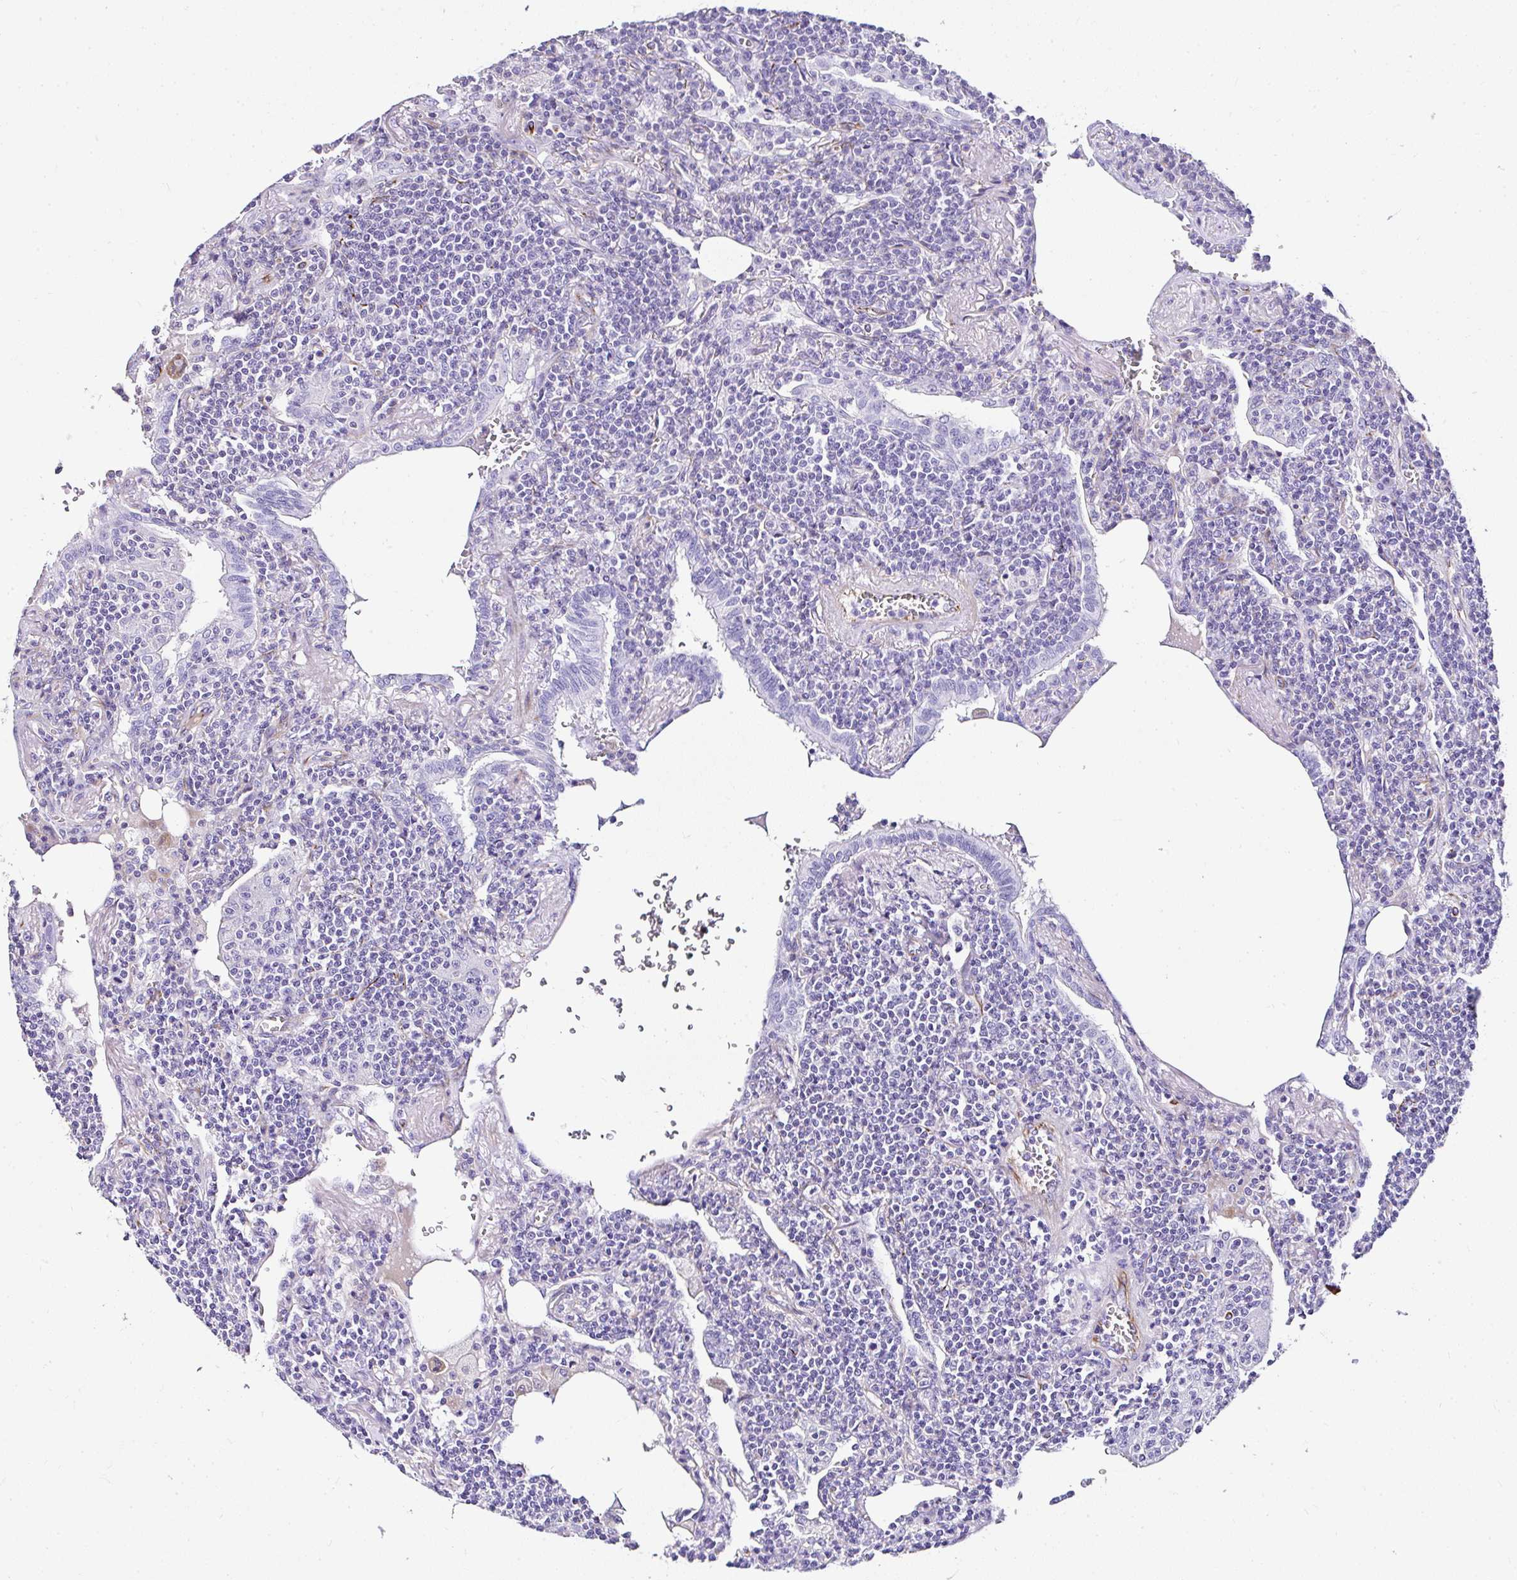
{"staining": {"intensity": "negative", "quantity": "none", "location": "none"}, "tissue": "lymphoma", "cell_type": "Tumor cells", "image_type": "cancer", "snomed": [{"axis": "morphology", "description": "Malignant lymphoma, non-Hodgkin's type, Low grade"}, {"axis": "topography", "description": "Lung"}], "caption": "This is a image of immunohistochemistry (IHC) staining of low-grade malignant lymphoma, non-Hodgkin's type, which shows no staining in tumor cells. (DAB (3,3'-diaminobenzidine) immunohistochemistry, high magnification).", "gene": "DEPDC5", "patient": {"sex": "female", "age": 71}}